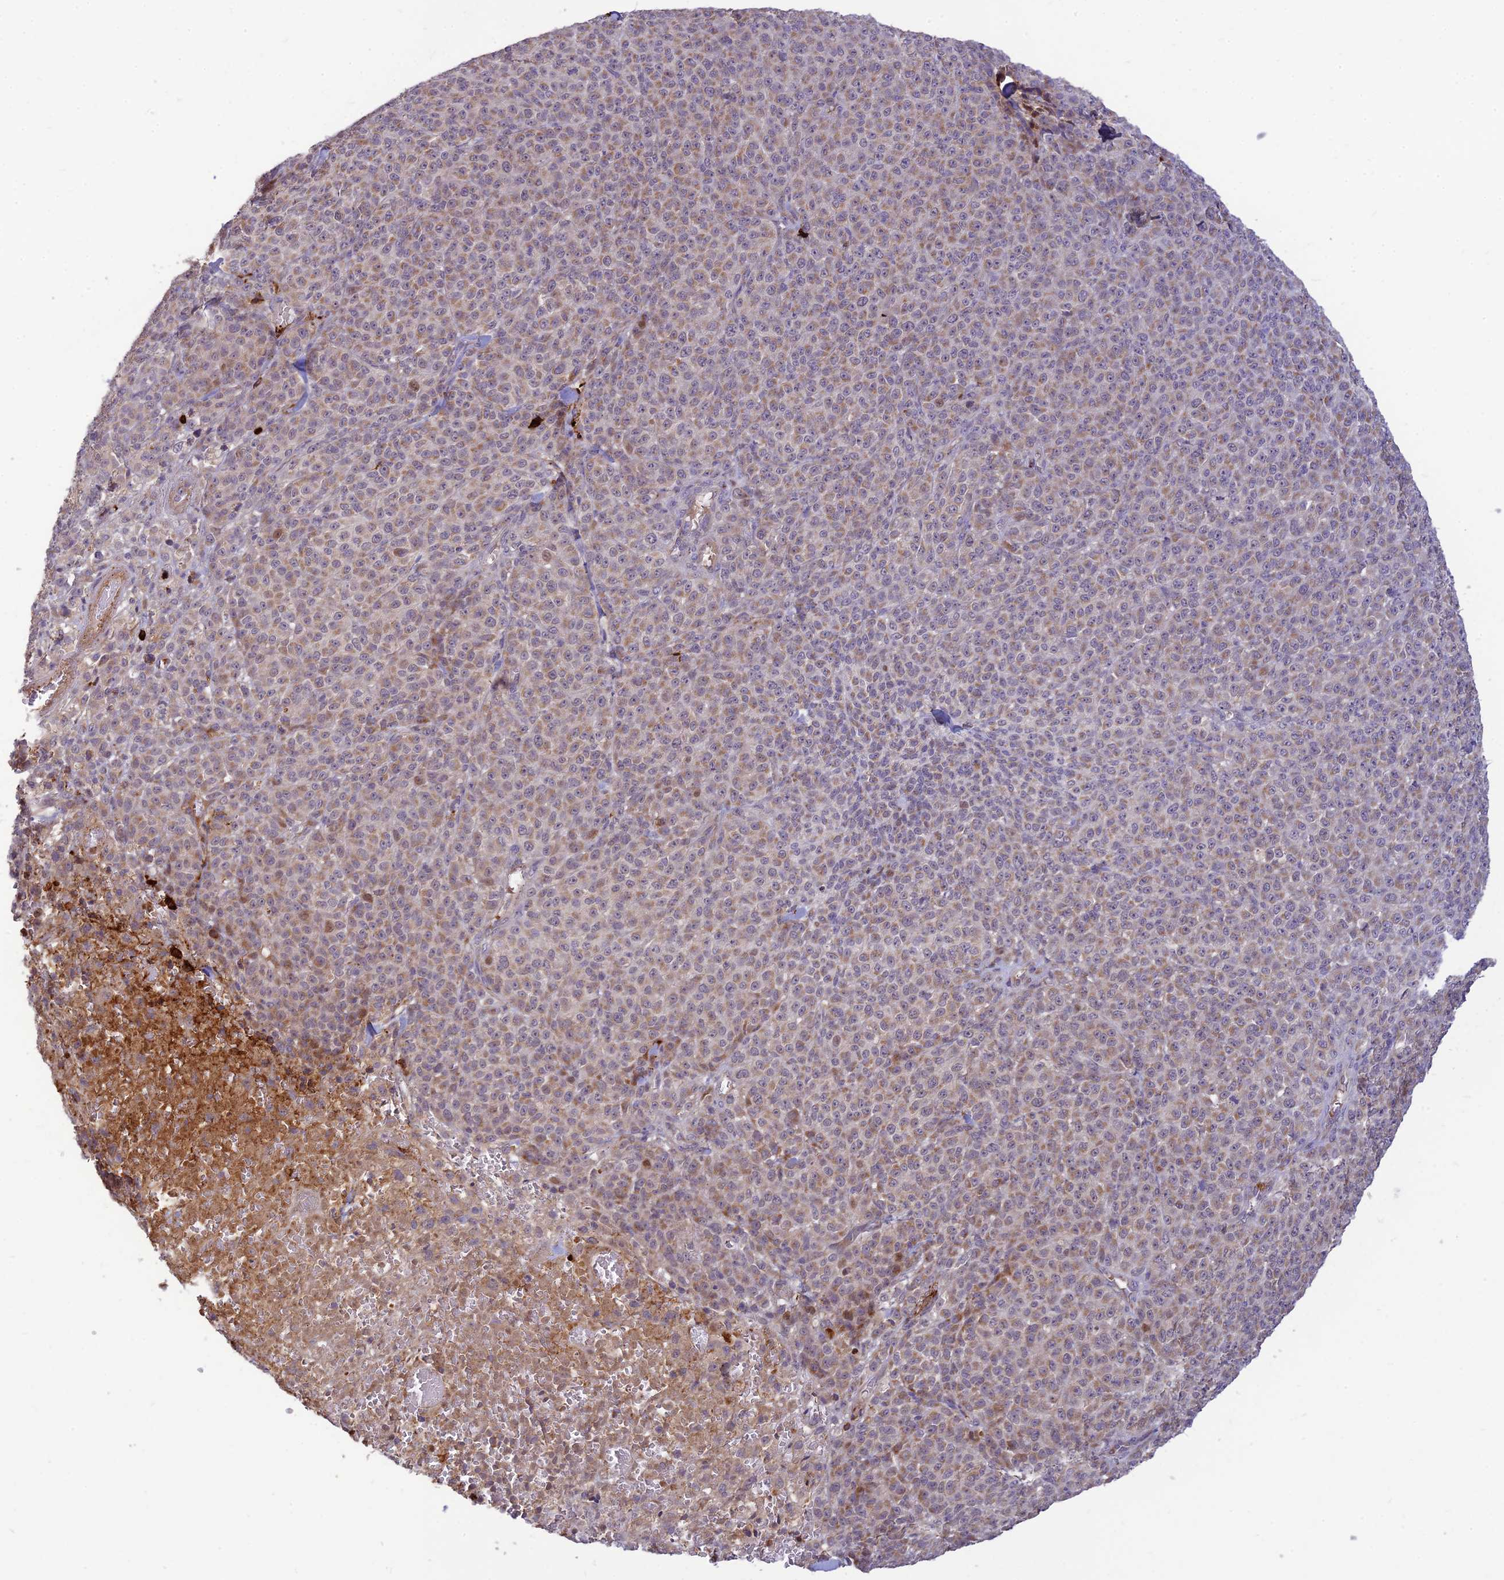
{"staining": {"intensity": "weak", "quantity": "25%-75%", "location": "cytoplasmic/membranous"}, "tissue": "melanoma", "cell_type": "Tumor cells", "image_type": "cancer", "snomed": [{"axis": "morphology", "description": "Normal tissue, NOS"}, {"axis": "morphology", "description": "Malignant melanoma, NOS"}, {"axis": "topography", "description": "Skin"}], "caption": "Brown immunohistochemical staining in melanoma shows weak cytoplasmic/membranous staining in approximately 25%-75% of tumor cells. The staining was performed using DAB, with brown indicating positive protein expression. Nuclei are stained blue with hematoxylin.", "gene": "ASPDH", "patient": {"sex": "female", "age": 34}}